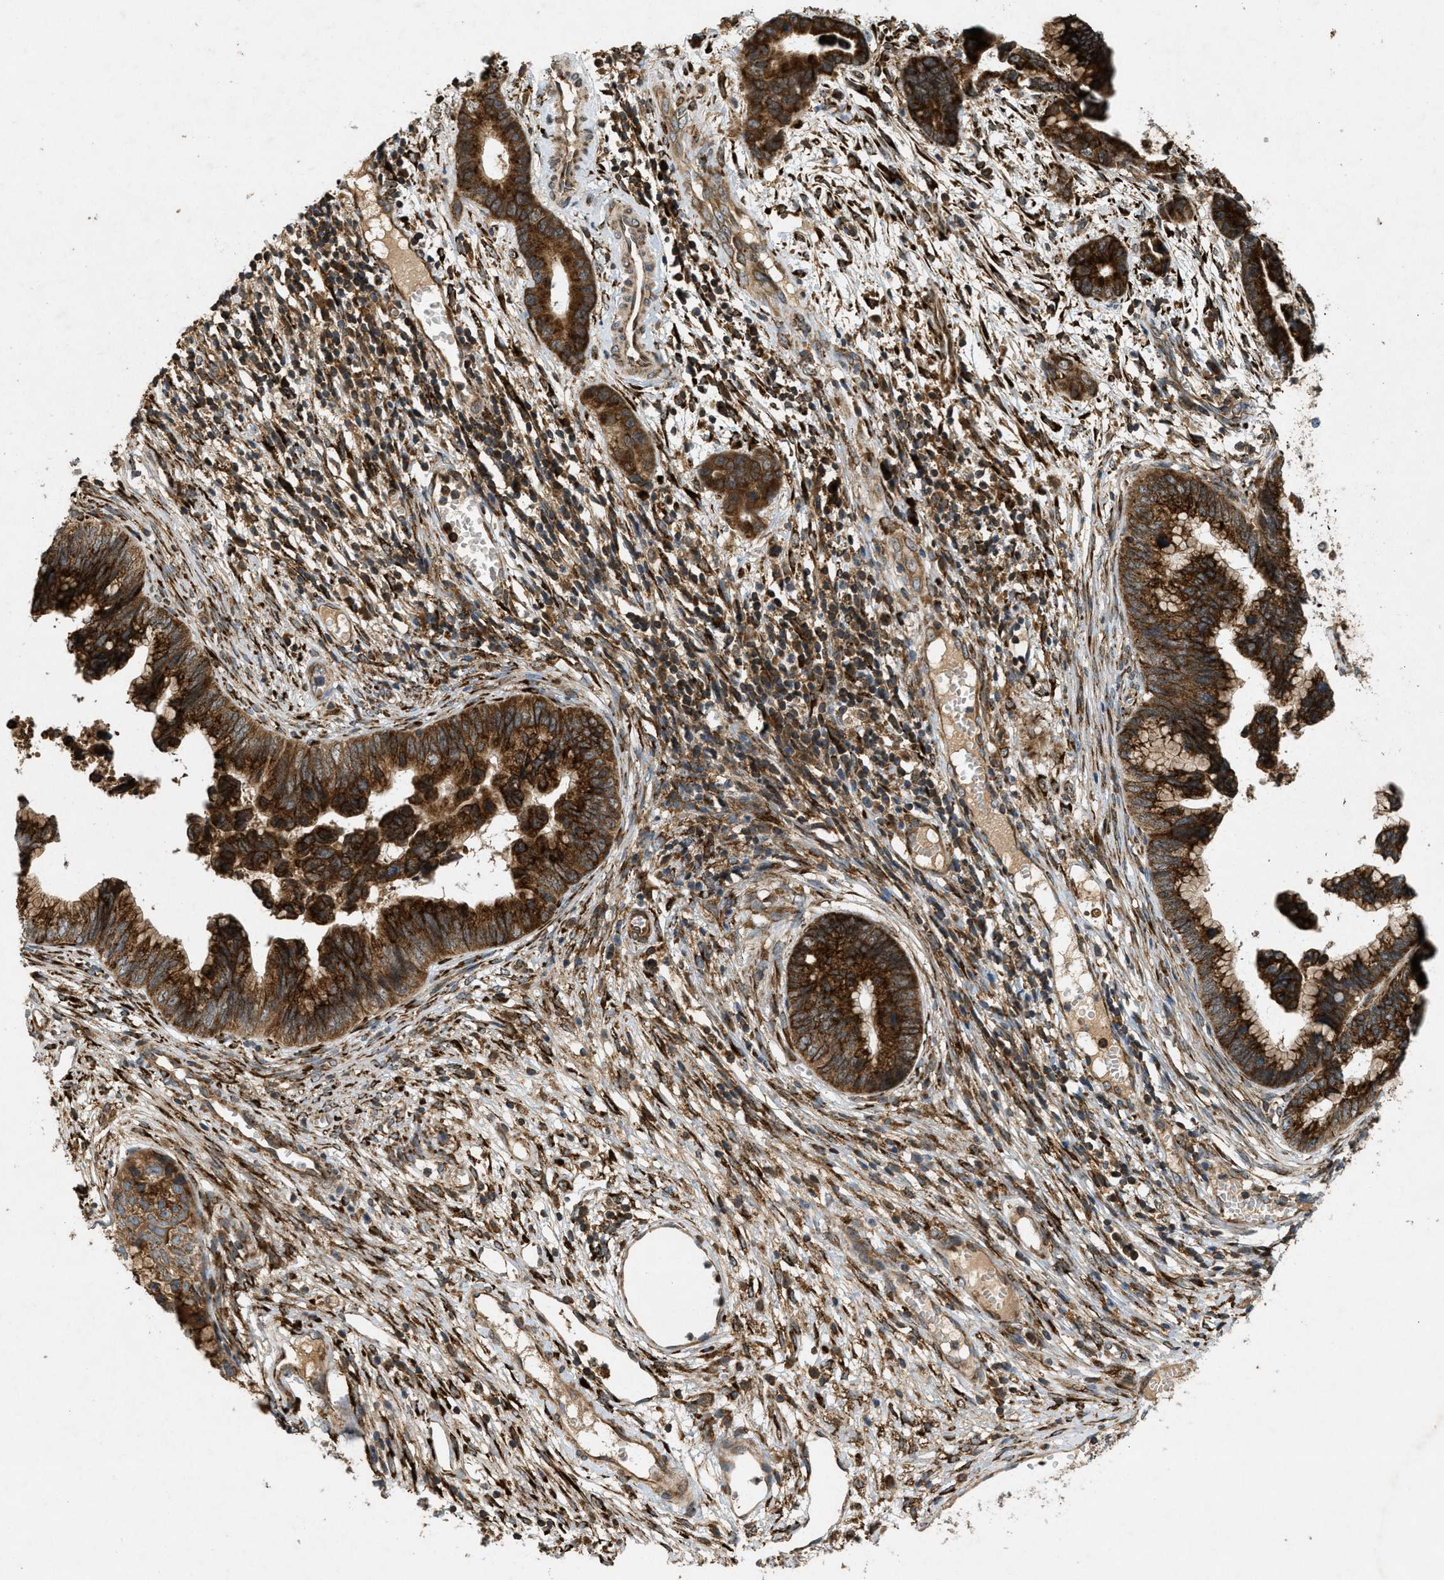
{"staining": {"intensity": "strong", "quantity": ">75%", "location": "cytoplasmic/membranous"}, "tissue": "cervical cancer", "cell_type": "Tumor cells", "image_type": "cancer", "snomed": [{"axis": "morphology", "description": "Adenocarcinoma, NOS"}, {"axis": "topography", "description": "Cervix"}], "caption": "A high-resolution micrograph shows immunohistochemistry (IHC) staining of adenocarcinoma (cervical), which displays strong cytoplasmic/membranous staining in approximately >75% of tumor cells.", "gene": "PCDH18", "patient": {"sex": "female", "age": 44}}